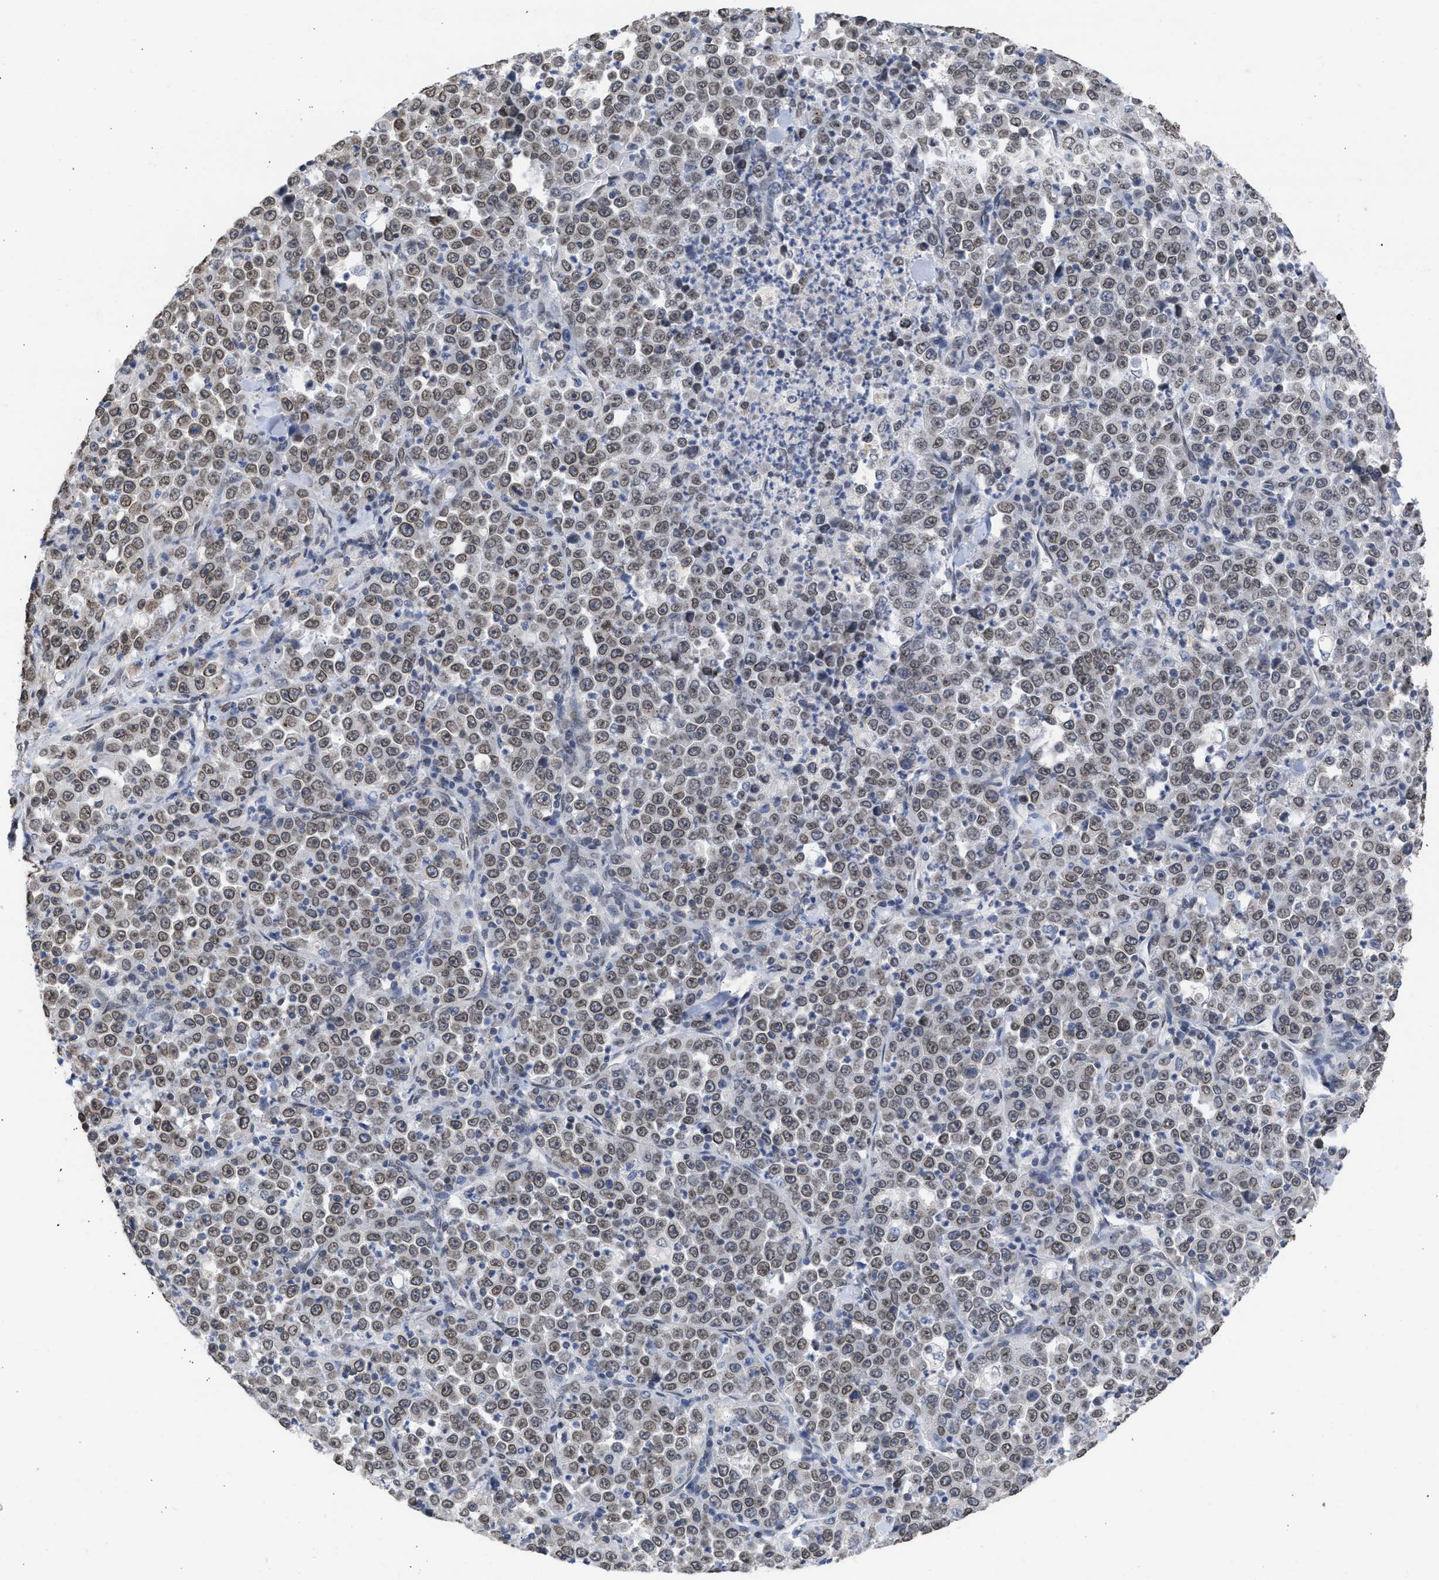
{"staining": {"intensity": "moderate", "quantity": "25%-75%", "location": "cytoplasmic/membranous,nuclear"}, "tissue": "stomach cancer", "cell_type": "Tumor cells", "image_type": "cancer", "snomed": [{"axis": "morphology", "description": "Normal tissue, NOS"}, {"axis": "morphology", "description": "Adenocarcinoma, NOS"}, {"axis": "topography", "description": "Stomach, upper"}, {"axis": "topography", "description": "Stomach"}], "caption": "IHC histopathology image of neoplastic tissue: human stomach cancer stained using immunohistochemistry (IHC) reveals medium levels of moderate protein expression localized specifically in the cytoplasmic/membranous and nuclear of tumor cells, appearing as a cytoplasmic/membranous and nuclear brown color.", "gene": "NUP35", "patient": {"sex": "male", "age": 59}}